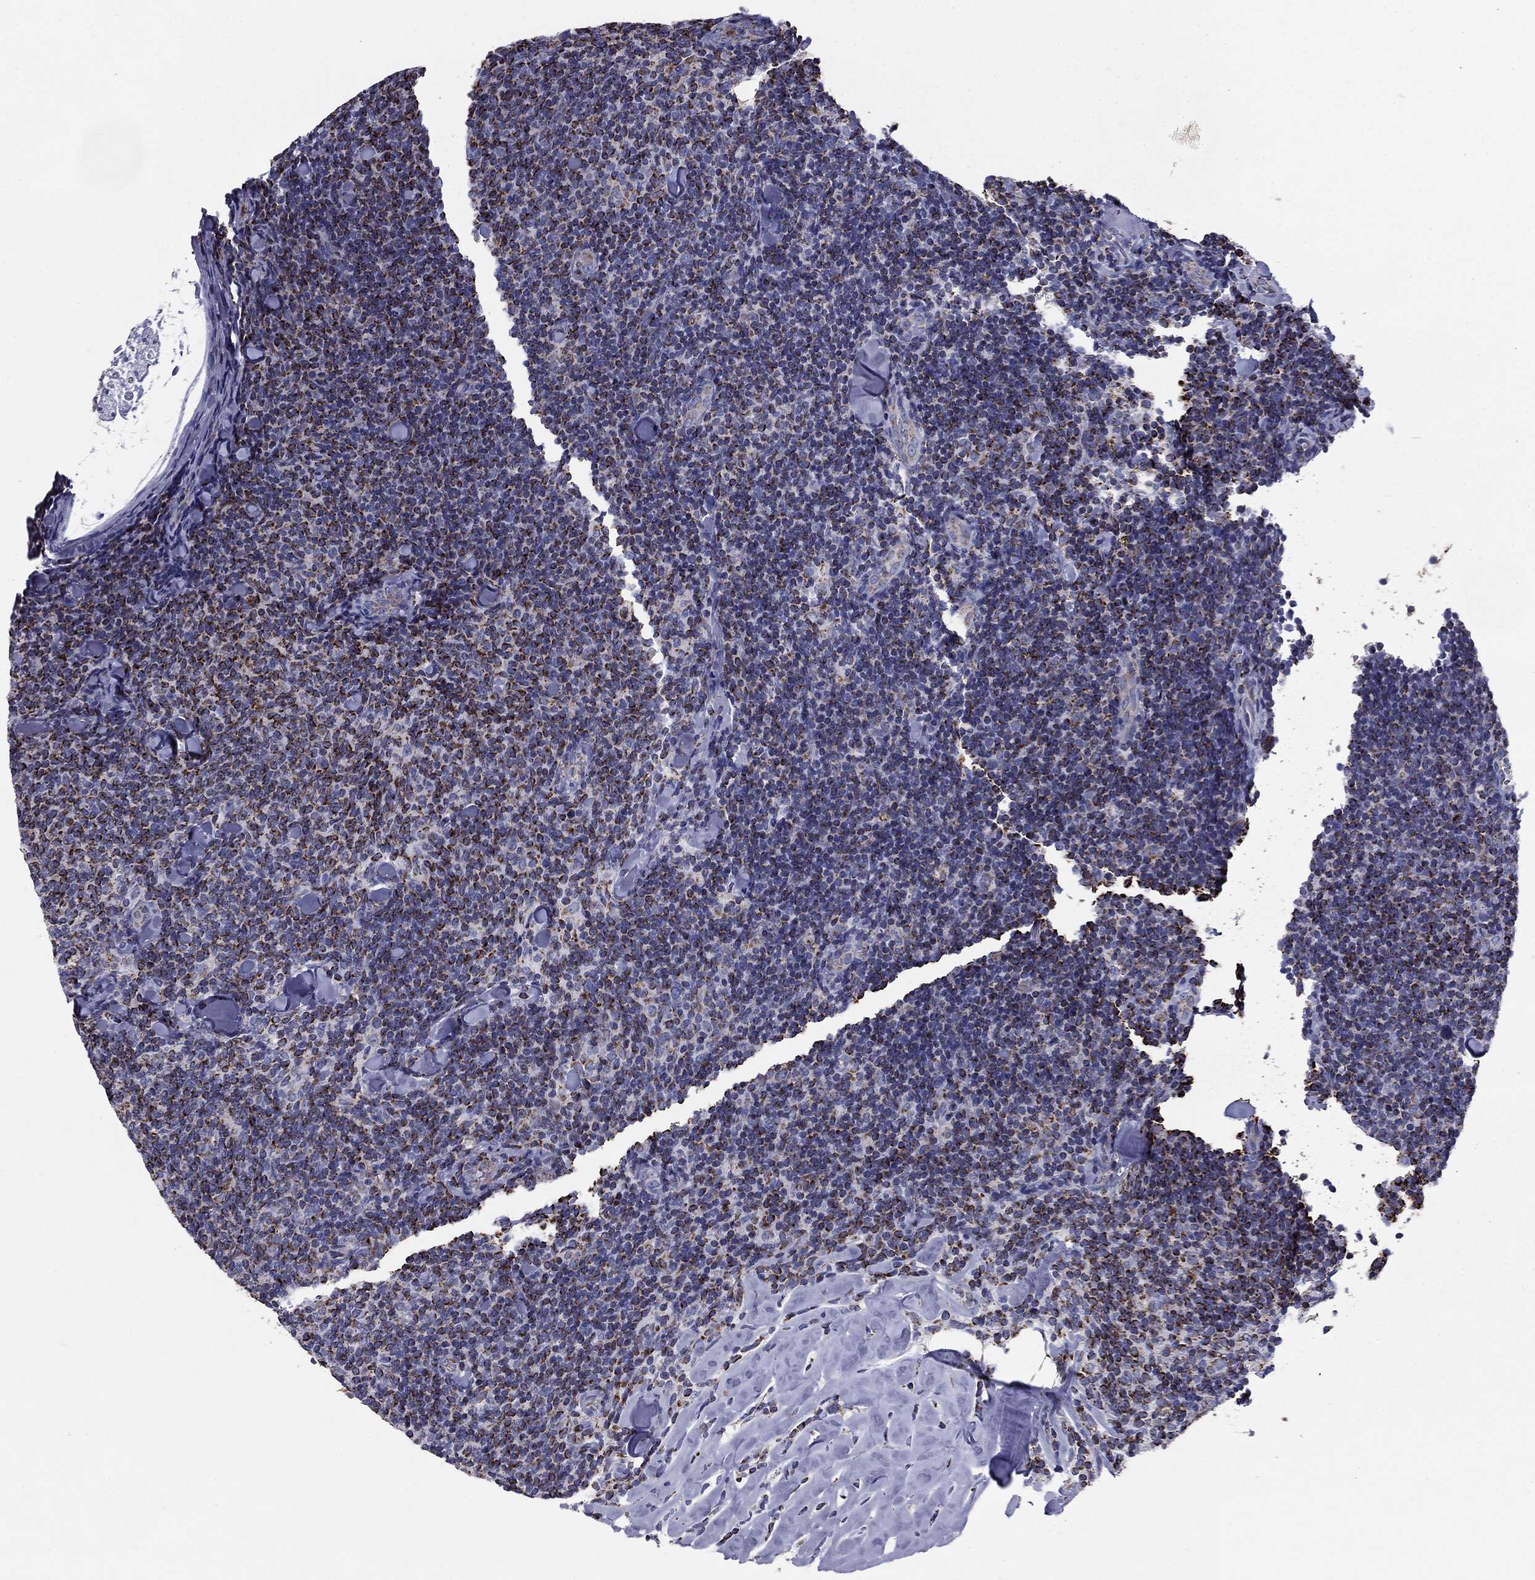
{"staining": {"intensity": "strong", "quantity": "<25%", "location": "cytoplasmic/membranous"}, "tissue": "lymphoma", "cell_type": "Tumor cells", "image_type": "cancer", "snomed": [{"axis": "morphology", "description": "Malignant lymphoma, non-Hodgkin's type, Low grade"}, {"axis": "topography", "description": "Lymph node"}], "caption": "Approximately <25% of tumor cells in malignant lymphoma, non-Hodgkin's type (low-grade) display strong cytoplasmic/membranous protein positivity as visualized by brown immunohistochemical staining.", "gene": "NDUFA4L2", "patient": {"sex": "female", "age": 56}}